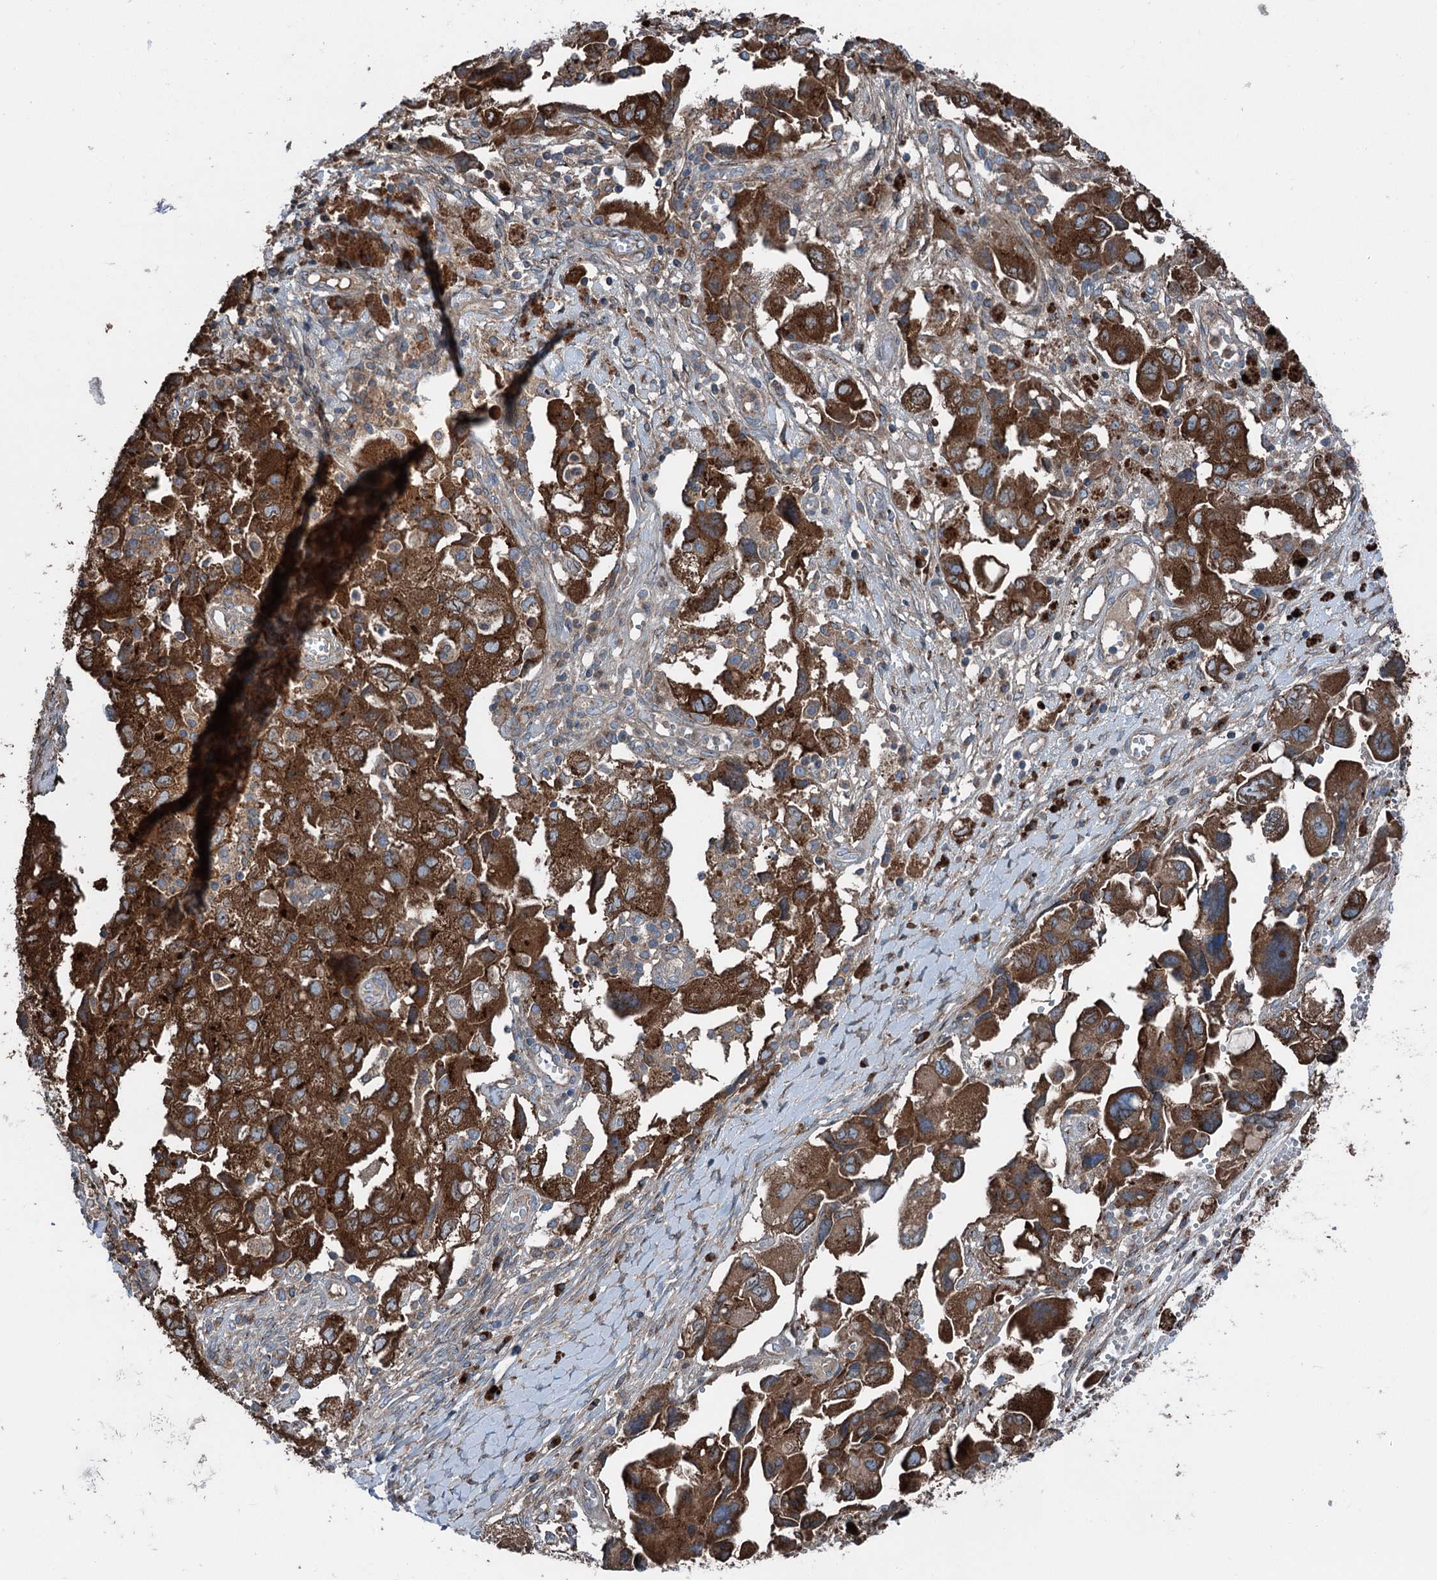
{"staining": {"intensity": "strong", "quantity": ">75%", "location": "cytoplasmic/membranous"}, "tissue": "ovarian cancer", "cell_type": "Tumor cells", "image_type": "cancer", "snomed": [{"axis": "morphology", "description": "Carcinoma, NOS"}, {"axis": "morphology", "description": "Cystadenocarcinoma, serous, NOS"}, {"axis": "topography", "description": "Ovary"}], "caption": "There is high levels of strong cytoplasmic/membranous positivity in tumor cells of ovarian cancer, as demonstrated by immunohistochemical staining (brown color).", "gene": "CALCOCO1", "patient": {"sex": "female", "age": 69}}